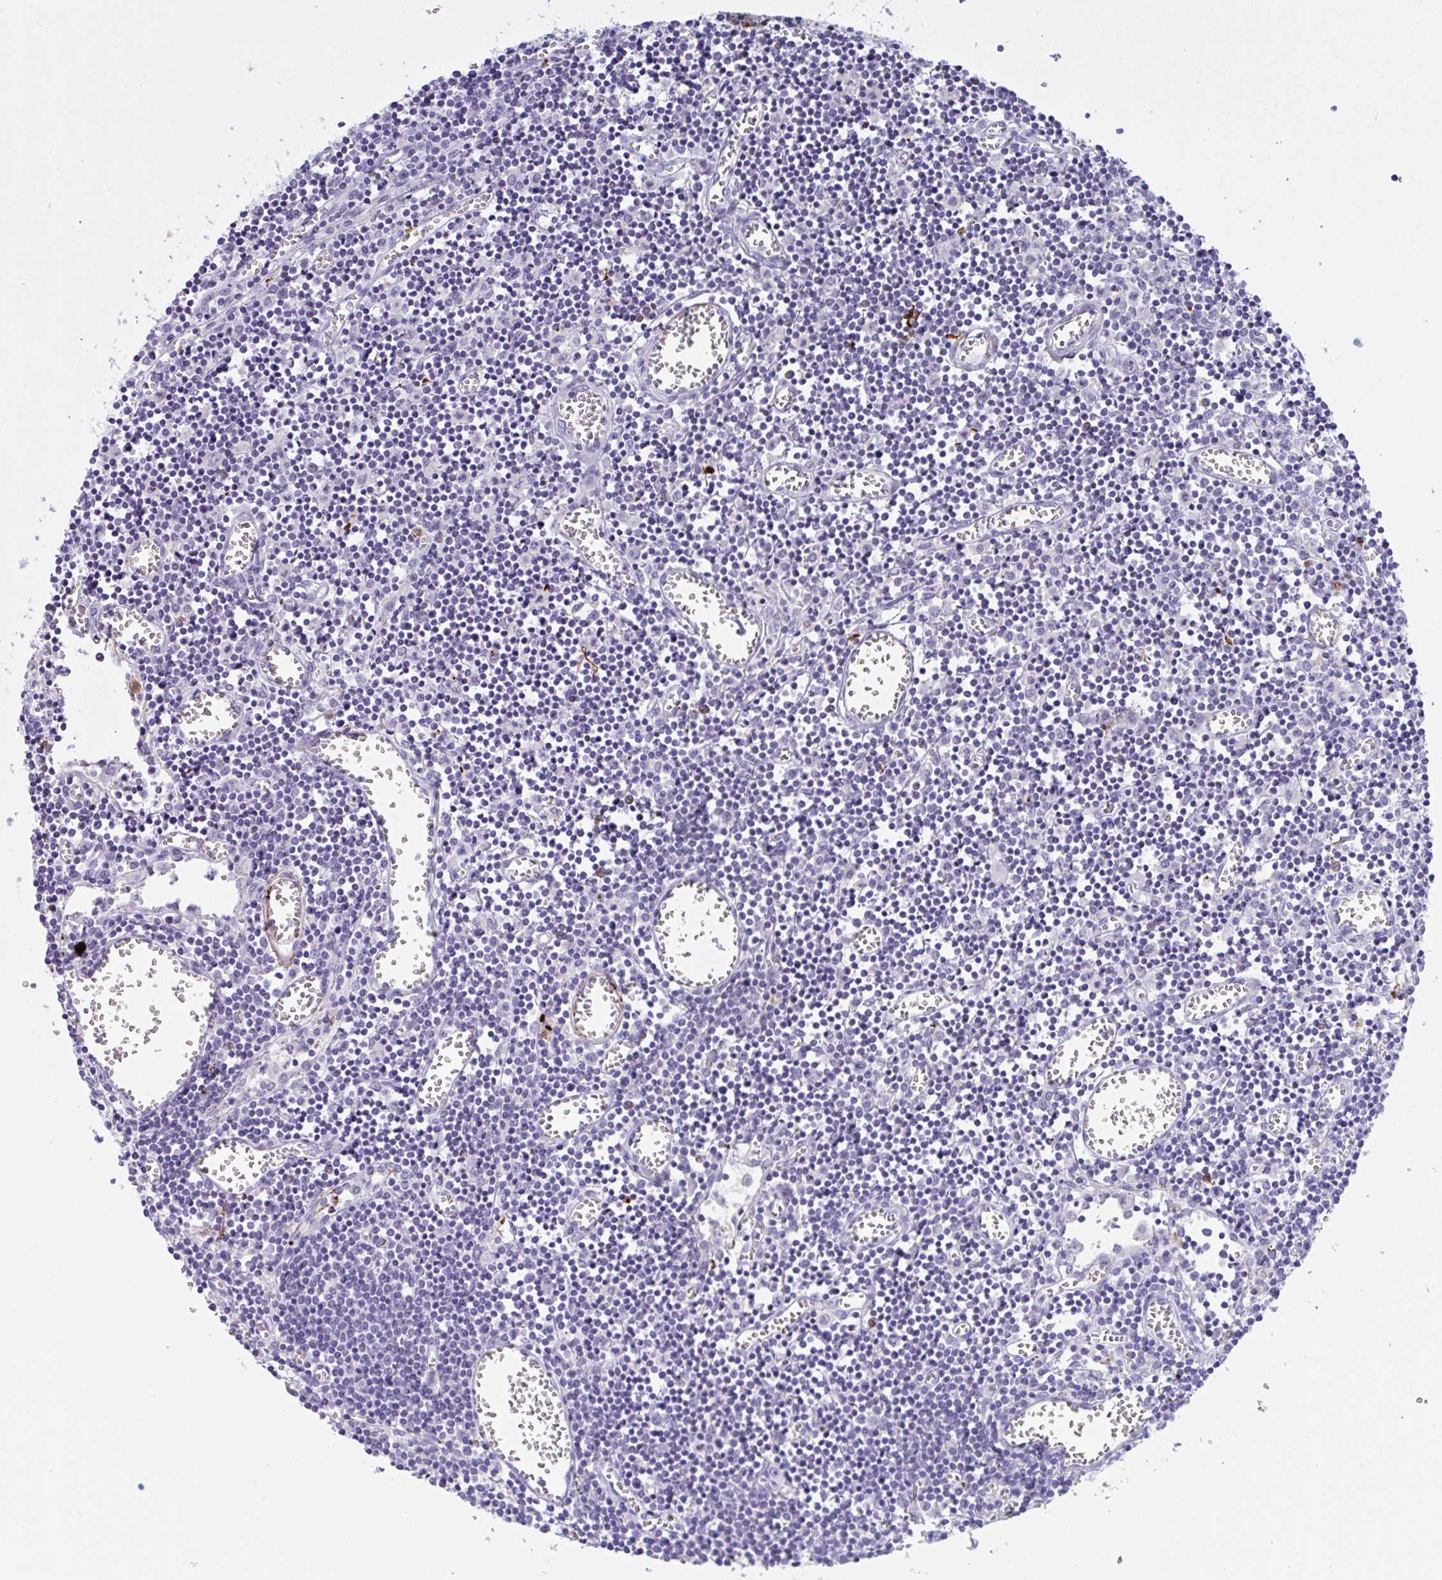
{"staining": {"intensity": "negative", "quantity": "none", "location": "none"}, "tissue": "lymph node", "cell_type": "Germinal center cells", "image_type": "normal", "snomed": [{"axis": "morphology", "description": "Normal tissue, NOS"}, {"axis": "topography", "description": "Lymph node"}], "caption": "Benign lymph node was stained to show a protein in brown. There is no significant staining in germinal center cells.", "gene": "KMT2E", "patient": {"sex": "male", "age": 66}}